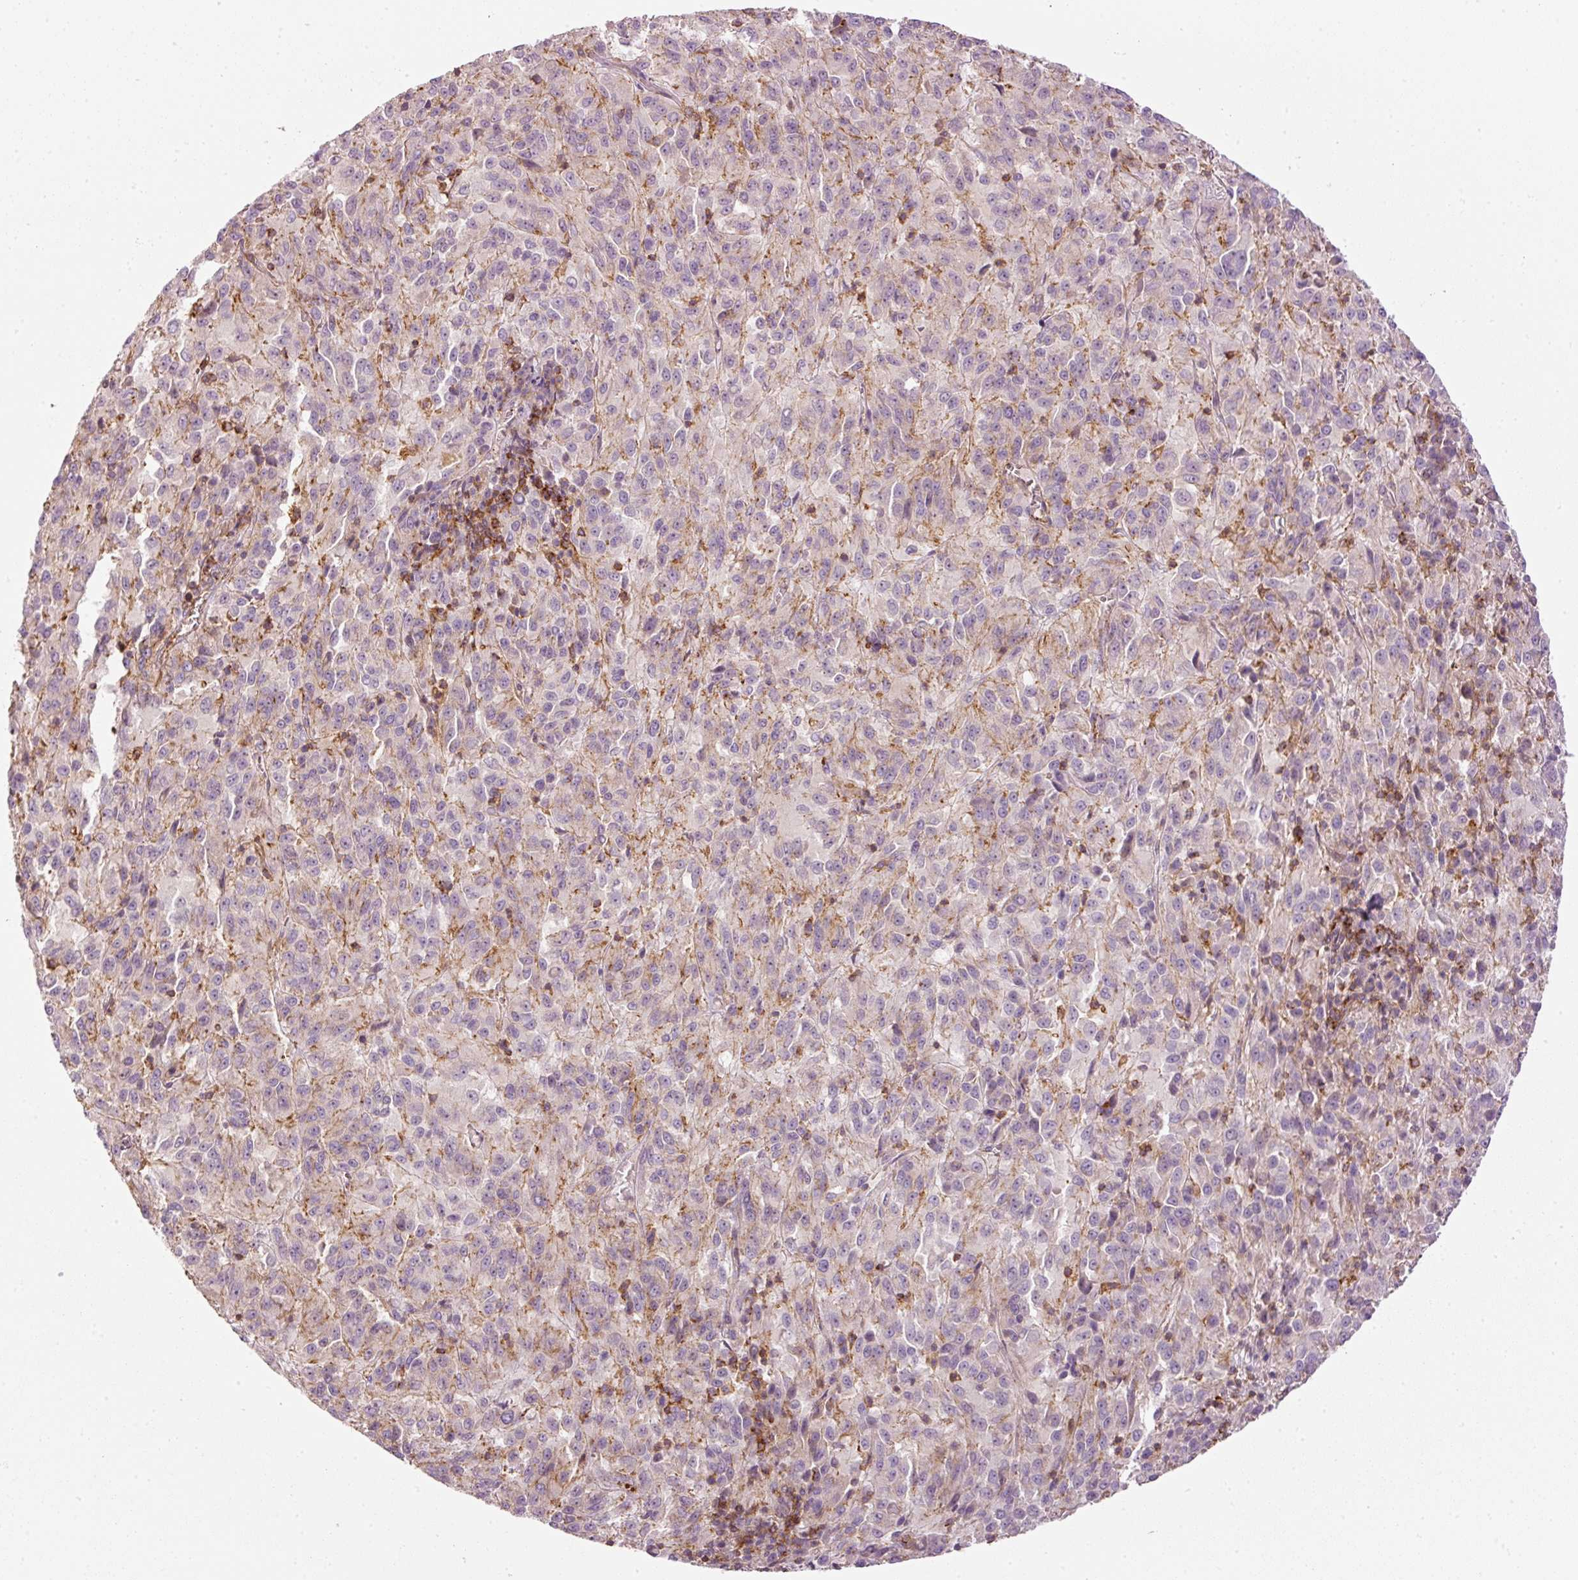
{"staining": {"intensity": "negative", "quantity": "none", "location": "none"}, "tissue": "melanoma", "cell_type": "Tumor cells", "image_type": "cancer", "snomed": [{"axis": "morphology", "description": "Malignant melanoma, Metastatic site"}, {"axis": "topography", "description": "Lung"}], "caption": "Immunohistochemistry of melanoma reveals no staining in tumor cells.", "gene": "SIPA1", "patient": {"sex": "male", "age": 64}}